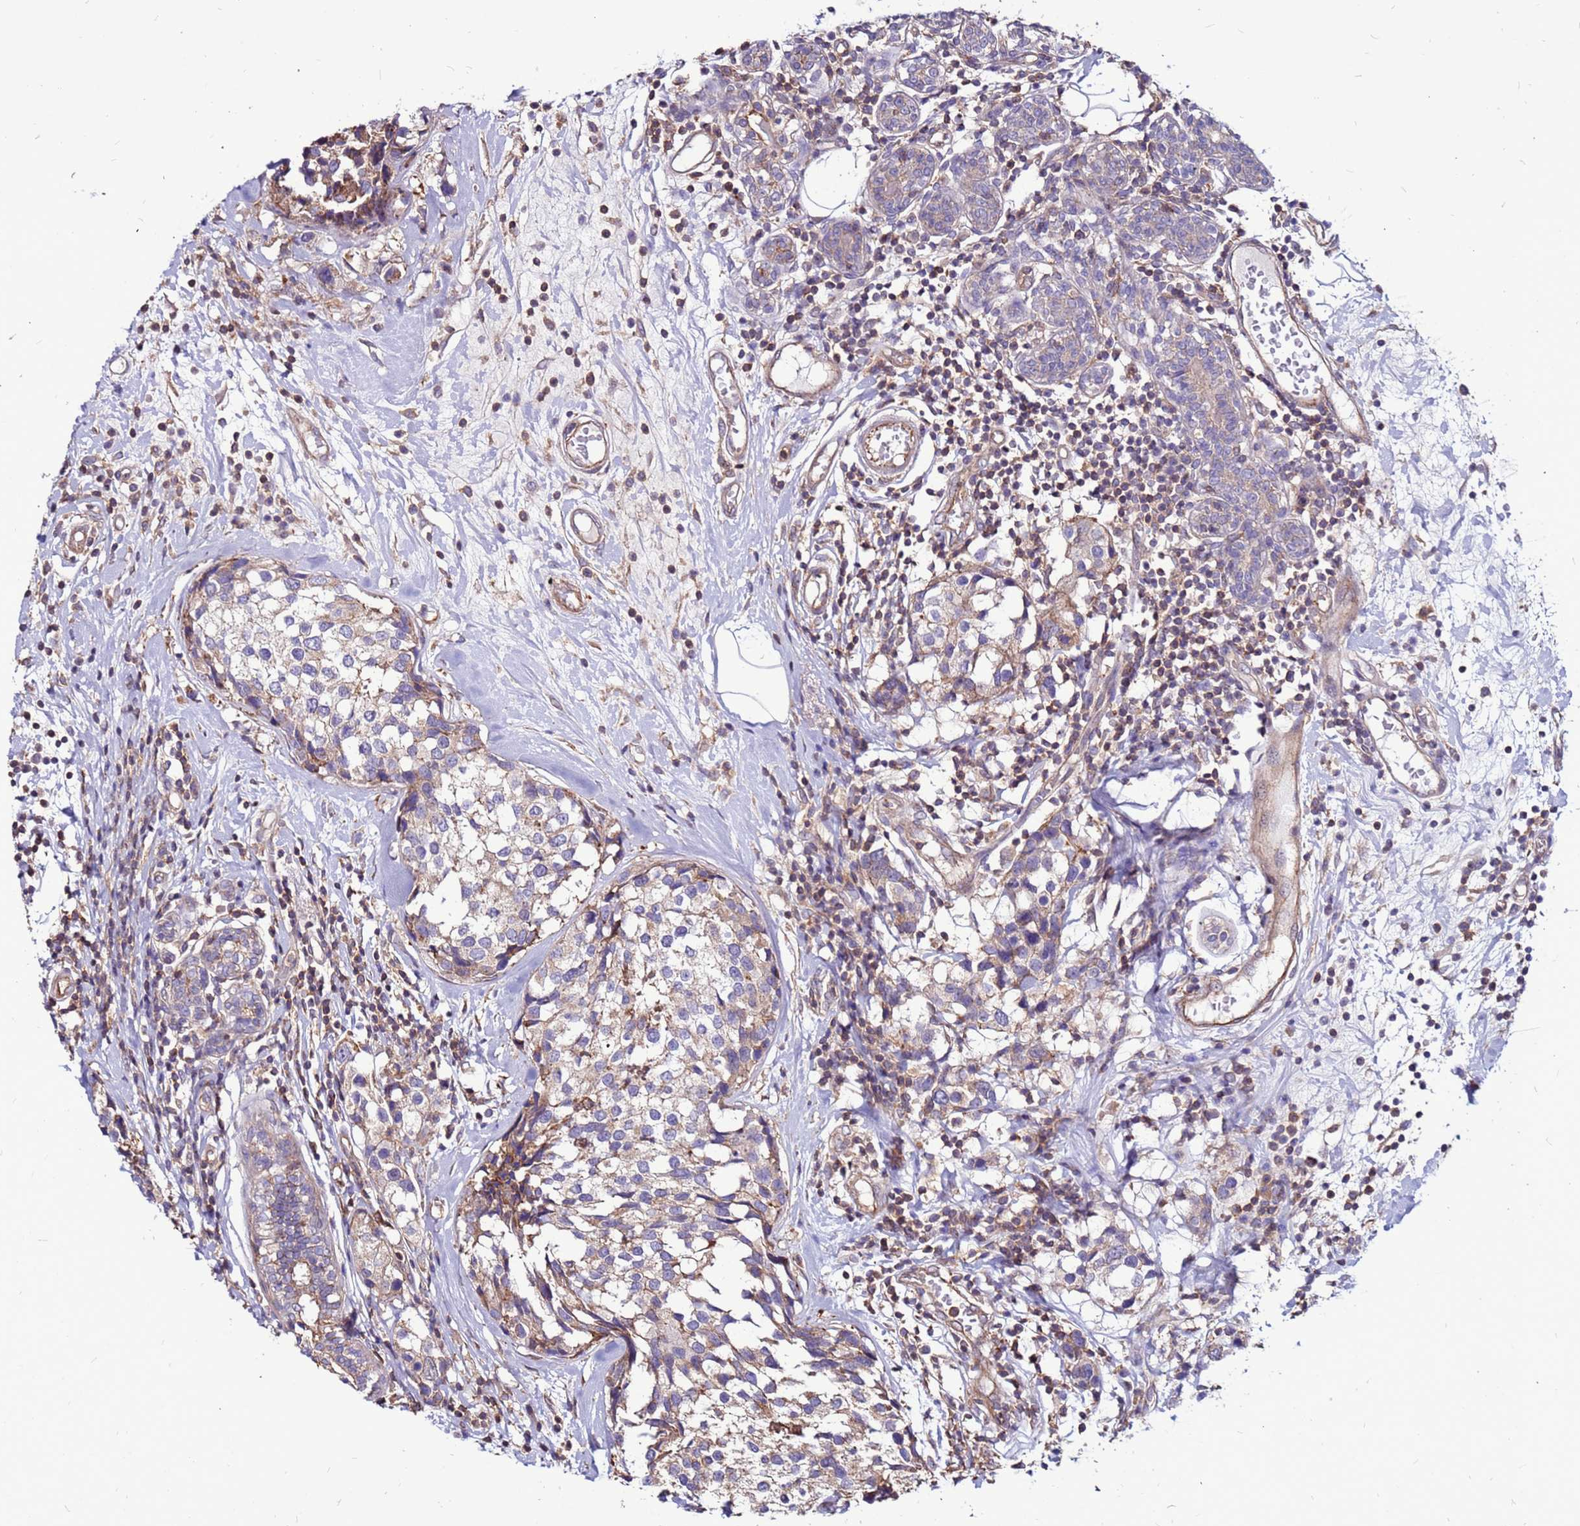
{"staining": {"intensity": "weak", "quantity": "25%-75%", "location": "cytoplasmic/membranous"}, "tissue": "breast cancer", "cell_type": "Tumor cells", "image_type": "cancer", "snomed": [{"axis": "morphology", "description": "Lobular carcinoma"}, {"axis": "topography", "description": "Breast"}], "caption": "Lobular carcinoma (breast) stained with DAB (3,3'-diaminobenzidine) IHC reveals low levels of weak cytoplasmic/membranous expression in about 25%-75% of tumor cells.", "gene": "NRN1L", "patient": {"sex": "female", "age": 59}}